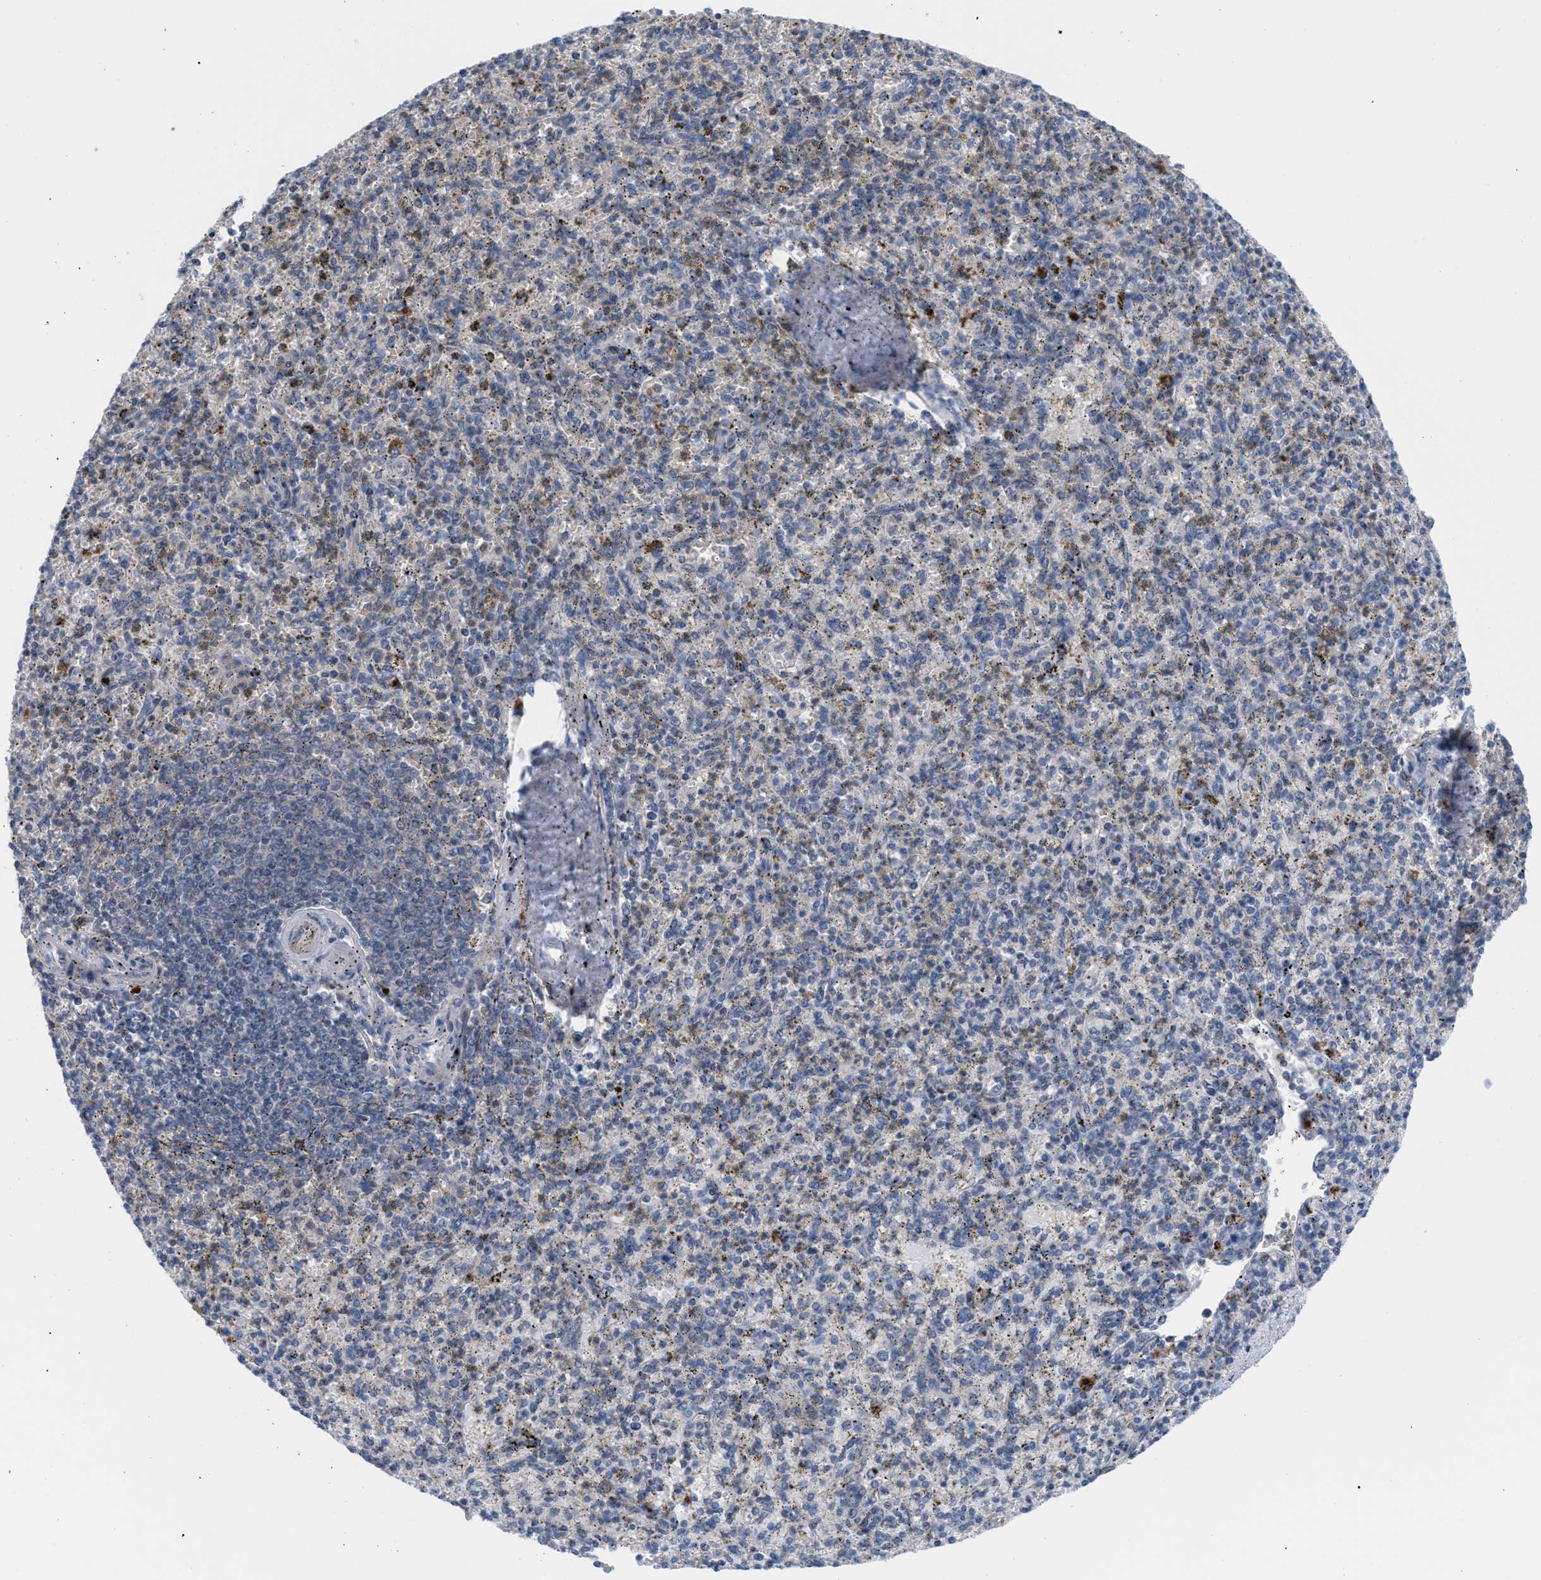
{"staining": {"intensity": "negative", "quantity": "none", "location": "none"}, "tissue": "spleen", "cell_type": "Cells in red pulp", "image_type": "normal", "snomed": [{"axis": "morphology", "description": "Normal tissue, NOS"}, {"axis": "topography", "description": "Spleen"}], "caption": "This photomicrograph is of unremarkable spleen stained with immunohistochemistry to label a protein in brown with the nuclei are counter-stained blue. There is no positivity in cells in red pulp.", "gene": "MBTD1", "patient": {"sex": "male", "age": 72}}